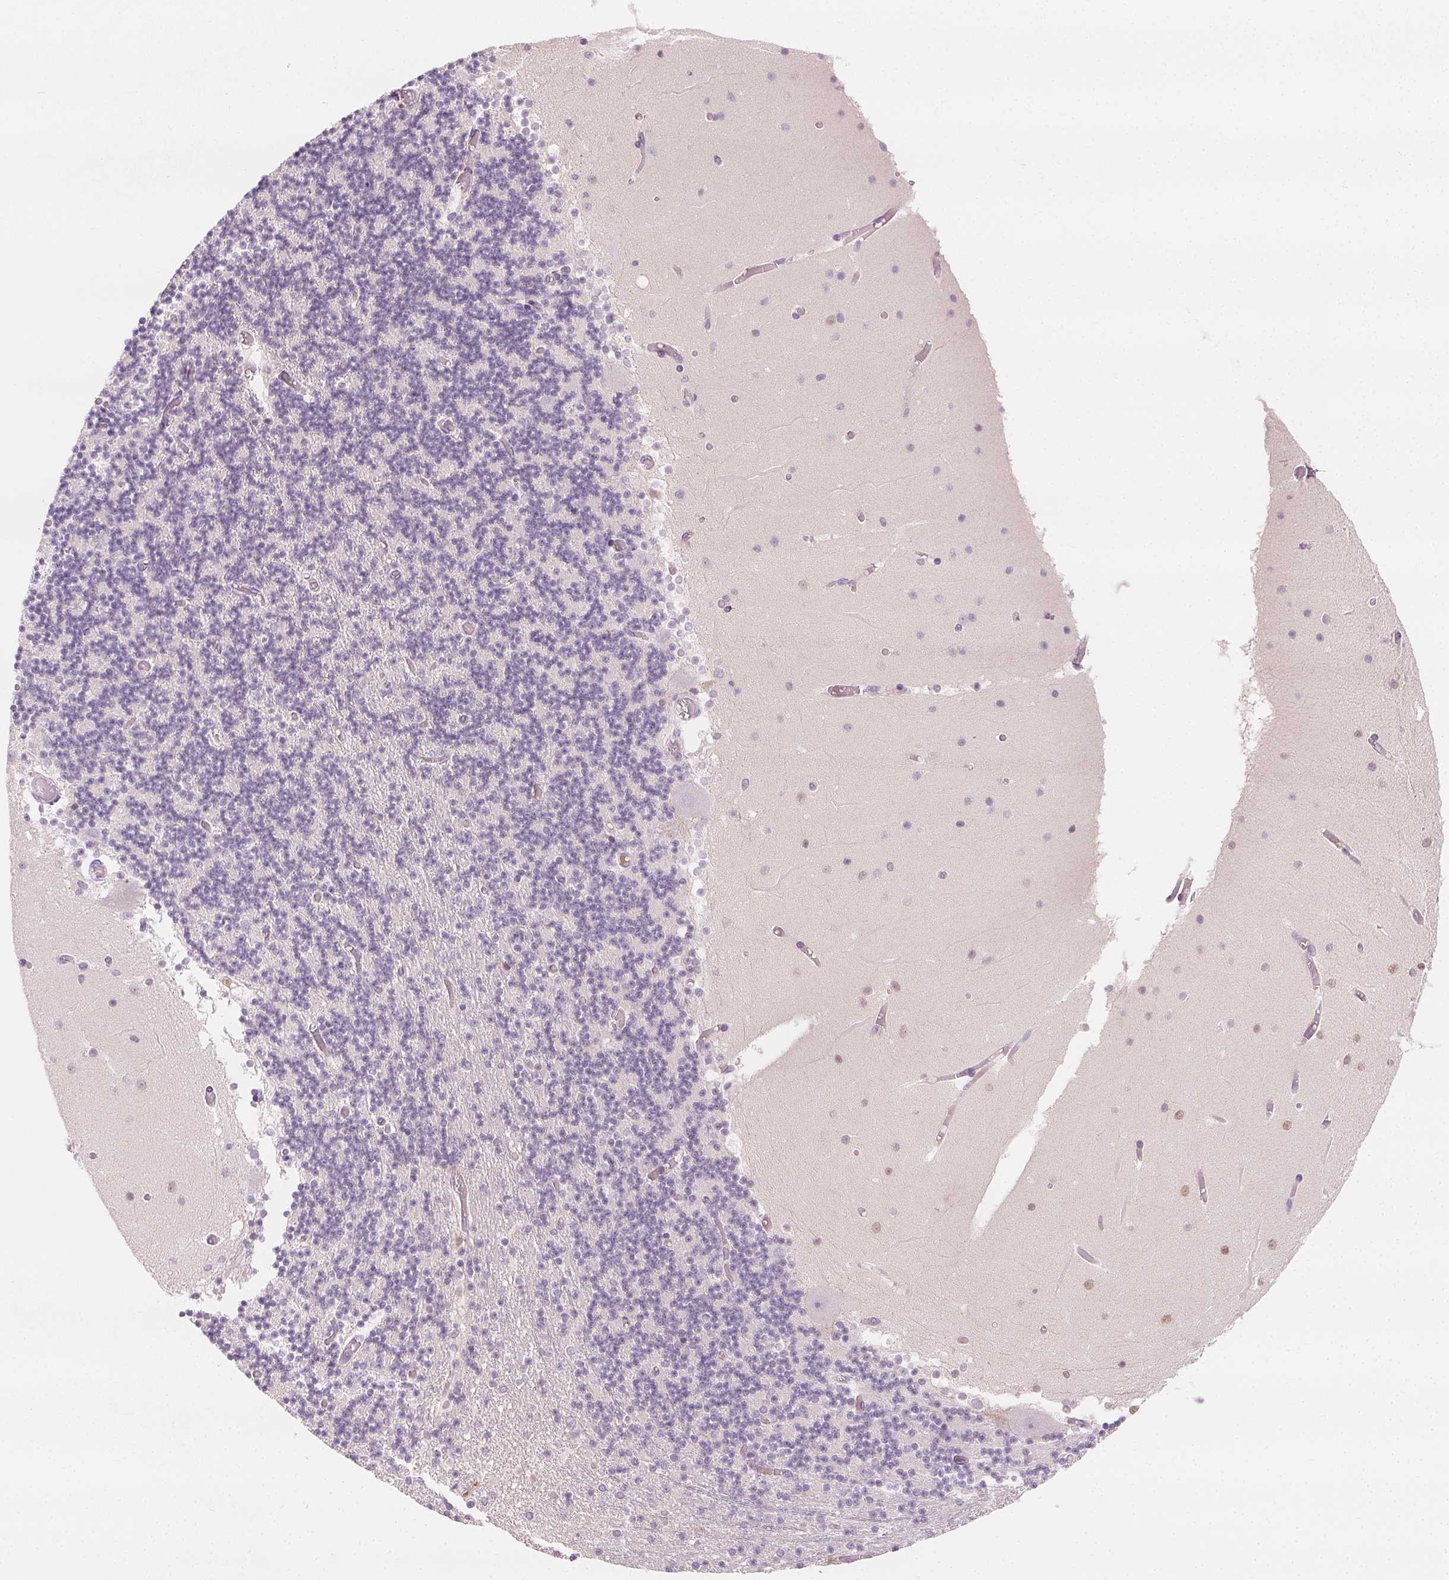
{"staining": {"intensity": "negative", "quantity": "none", "location": "none"}, "tissue": "cerebellum", "cell_type": "Cells in granular layer", "image_type": "normal", "snomed": [{"axis": "morphology", "description": "Normal tissue, NOS"}, {"axis": "topography", "description": "Cerebellum"}], "caption": "Immunohistochemistry photomicrograph of benign cerebellum: cerebellum stained with DAB (3,3'-diaminobenzidine) demonstrates no significant protein expression in cells in granular layer. (DAB (3,3'-diaminobenzidine) immunohistochemistry (IHC) with hematoxylin counter stain).", "gene": "AFM", "patient": {"sex": "female", "age": 28}}